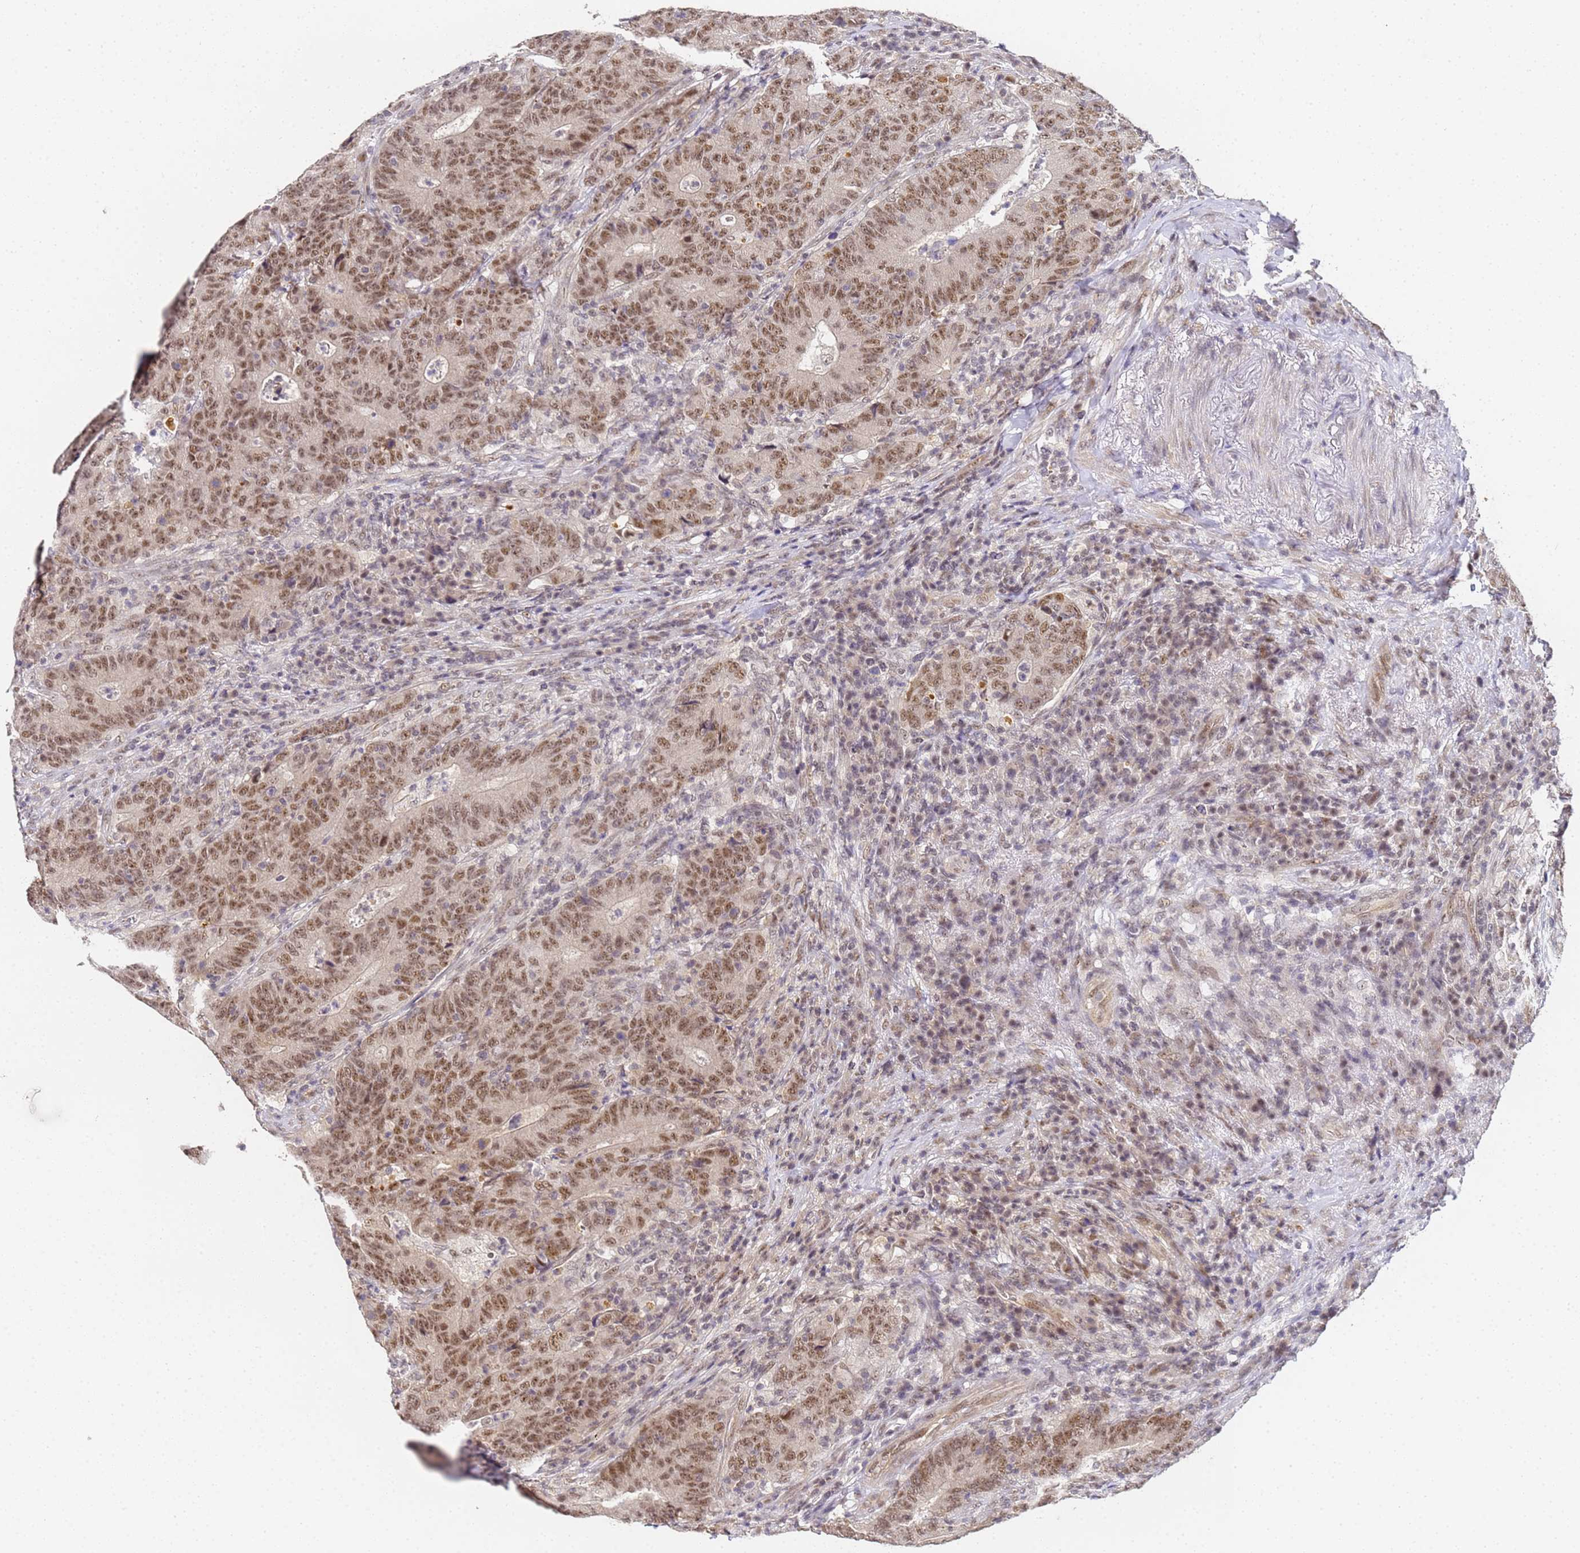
{"staining": {"intensity": "moderate", "quantity": ">75%", "location": "nuclear"}, "tissue": "colorectal cancer", "cell_type": "Tumor cells", "image_type": "cancer", "snomed": [{"axis": "morphology", "description": "Normal tissue, NOS"}, {"axis": "morphology", "description": "Adenocarcinoma, NOS"}, {"axis": "topography", "description": "Colon"}], "caption": "Colorectal cancer (adenocarcinoma) stained with DAB immunohistochemistry demonstrates medium levels of moderate nuclear staining in approximately >75% of tumor cells. (DAB (3,3'-diaminobenzidine) IHC, brown staining for protein, blue staining for nuclei).", "gene": "LSM3", "patient": {"sex": "female", "age": 75}}